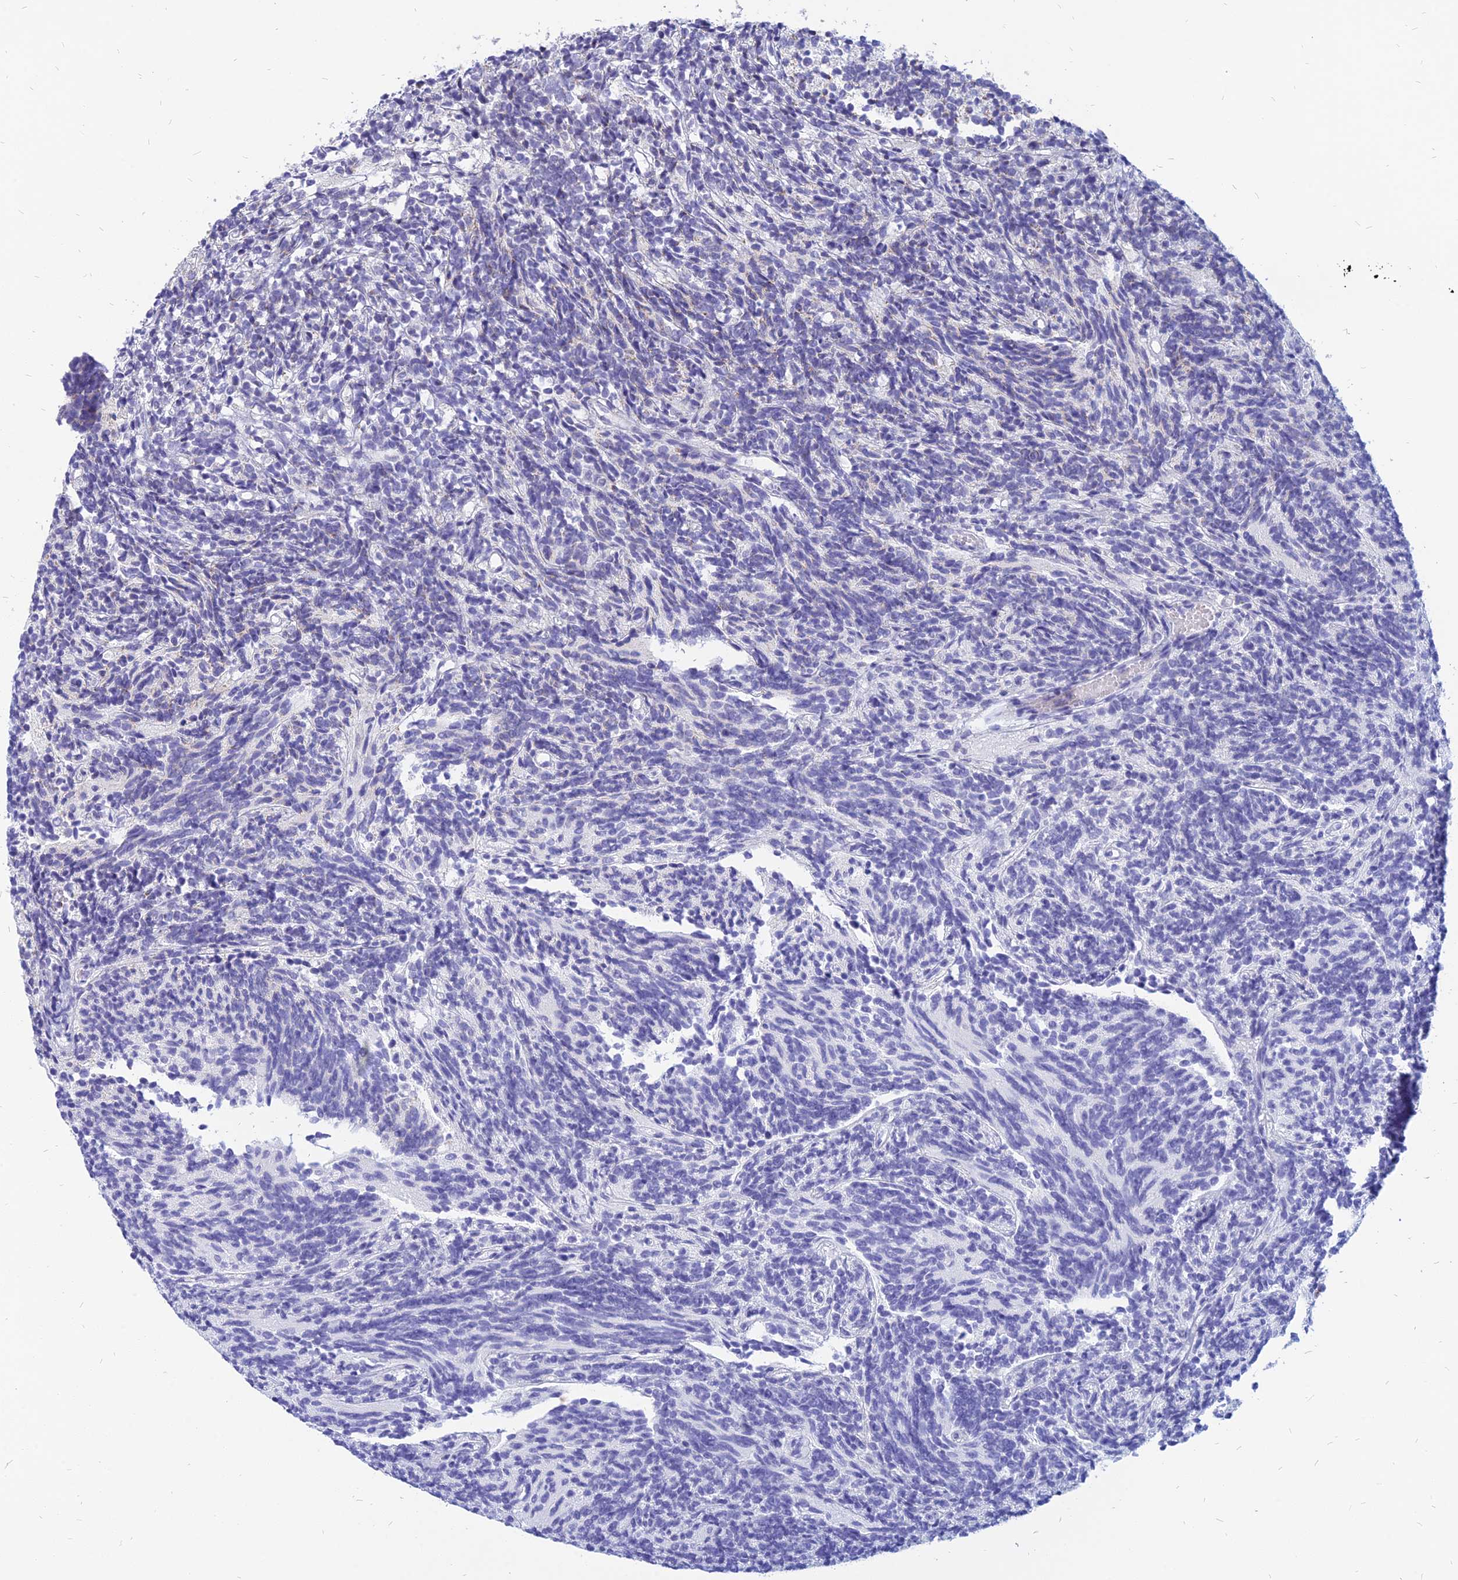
{"staining": {"intensity": "negative", "quantity": "none", "location": "none"}, "tissue": "glioma", "cell_type": "Tumor cells", "image_type": "cancer", "snomed": [{"axis": "morphology", "description": "Glioma, malignant, Low grade"}, {"axis": "topography", "description": "Brain"}], "caption": "Tumor cells show no significant positivity in glioma.", "gene": "PACC1", "patient": {"sex": "female", "age": 1}}